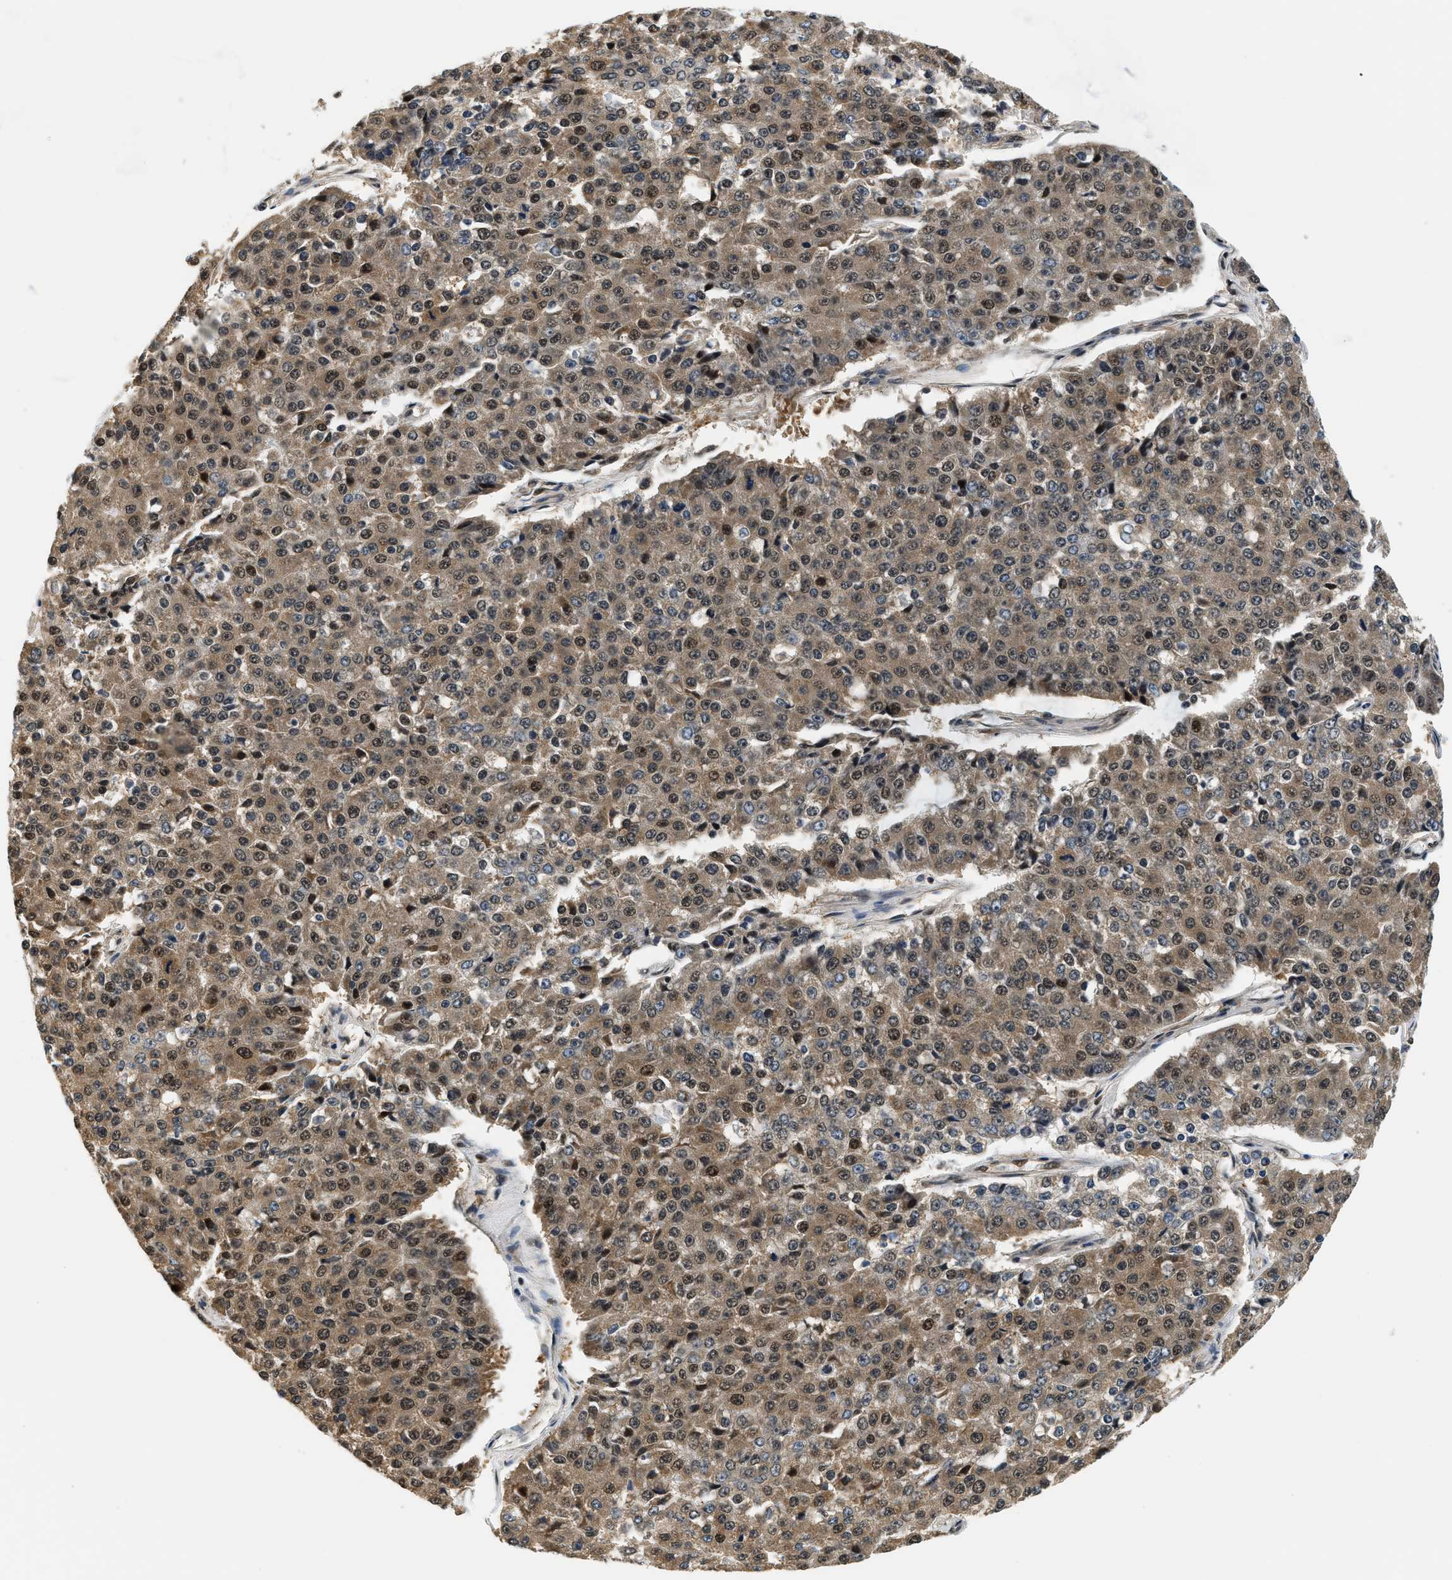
{"staining": {"intensity": "moderate", "quantity": ">75%", "location": "cytoplasmic/membranous,nuclear"}, "tissue": "pancreatic cancer", "cell_type": "Tumor cells", "image_type": "cancer", "snomed": [{"axis": "morphology", "description": "Adenocarcinoma, NOS"}, {"axis": "topography", "description": "Pancreas"}], "caption": "Moderate cytoplasmic/membranous and nuclear positivity for a protein is seen in about >75% of tumor cells of pancreatic cancer using immunohistochemistry.", "gene": "PSMD3", "patient": {"sex": "male", "age": 50}}